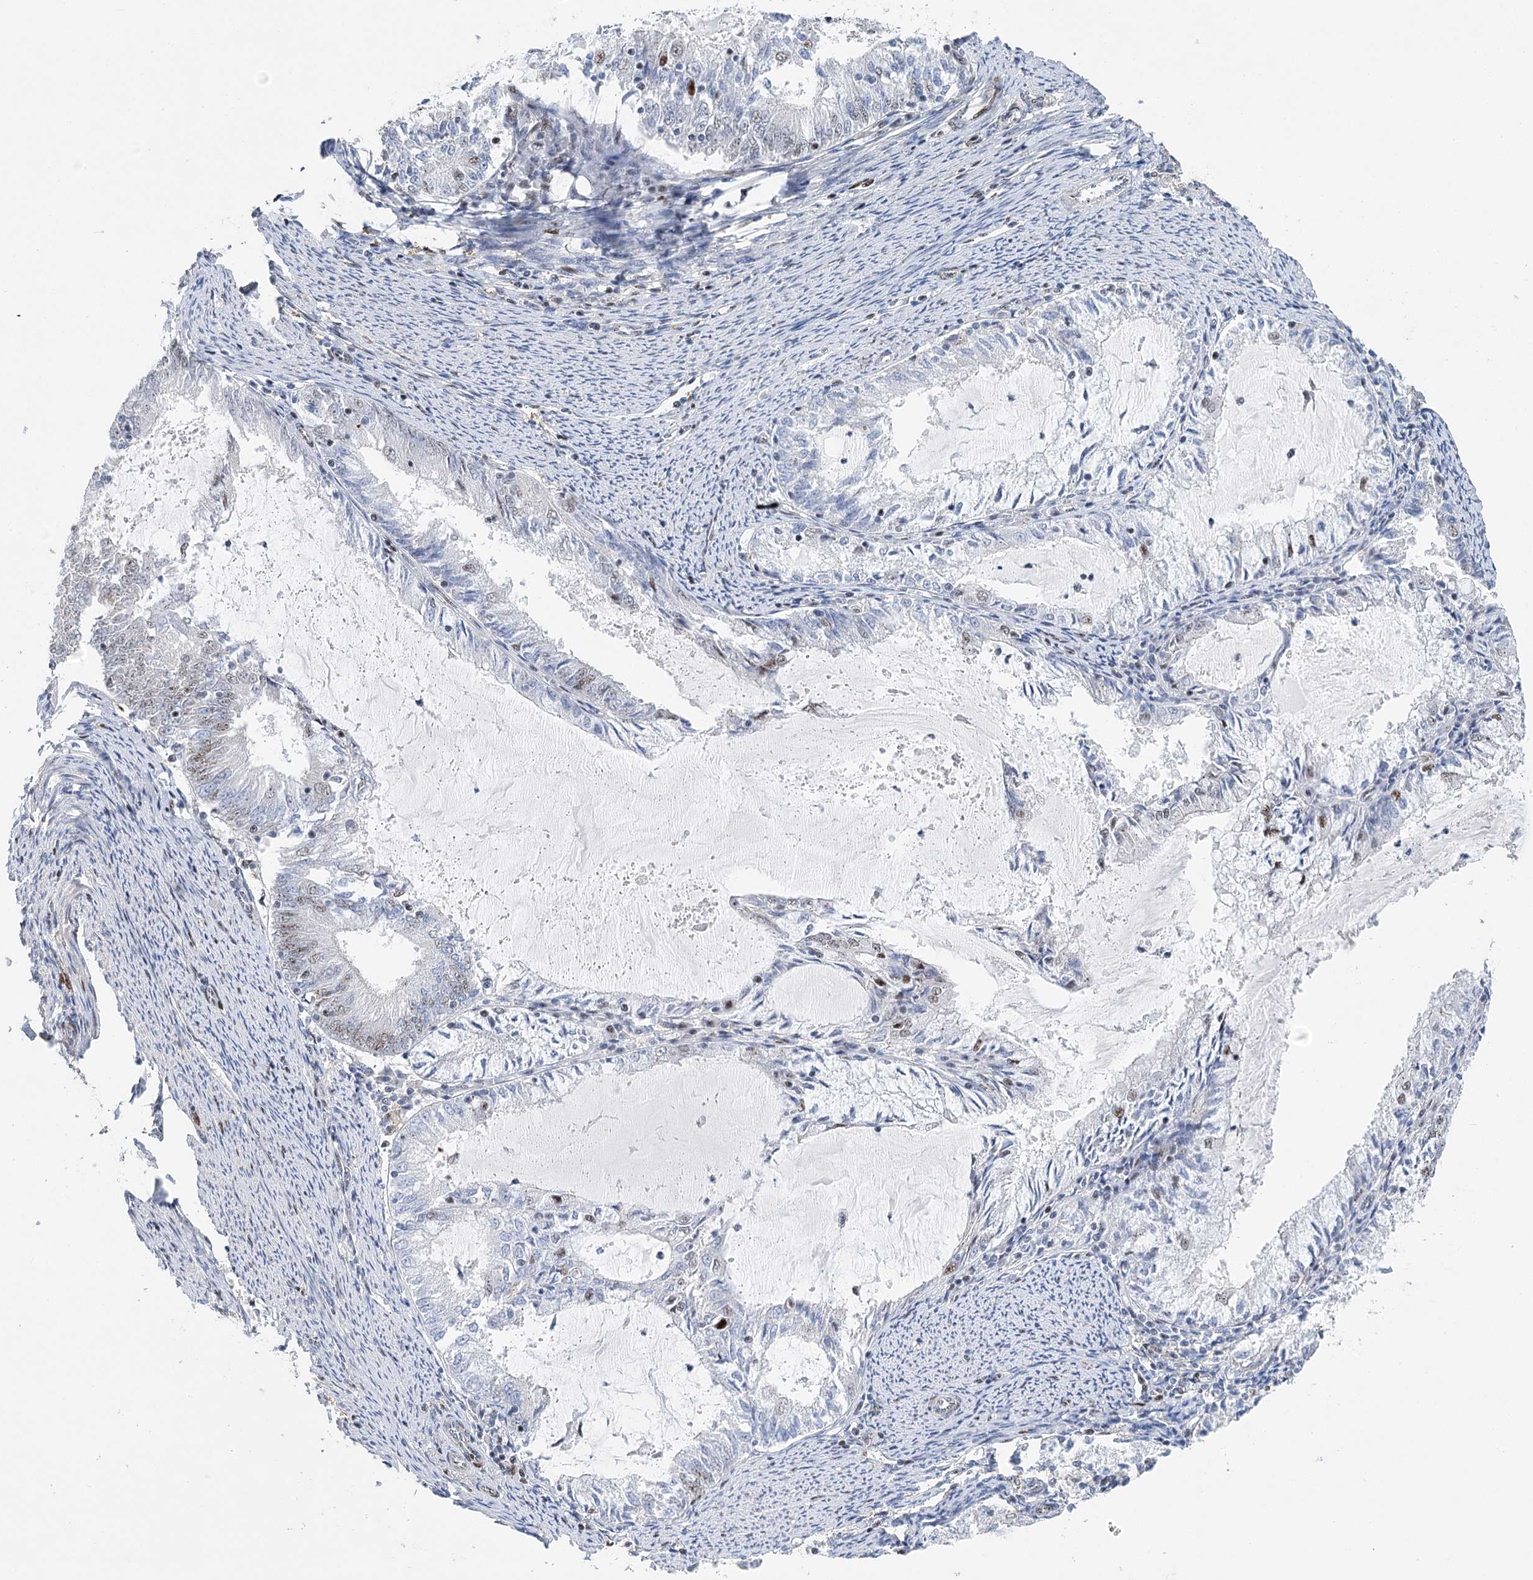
{"staining": {"intensity": "weak", "quantity": "25%-75%", "location": "nuclear"}, "tissue": "endometrial cancer", "cell_type": "Tumor cells", "image_type": "cancer", "snomed": [{"axis": "morphology", "description": "Adenocarcinoma, NOS"}, {"axis": "topography", "description": "Endometrium"}], "caption": "Weak nuclear staining for a protein is seen in about 25%-75% of tumor cells of adenocarcinoma (endometrial) using immunohistochemistry.", "gene": "CAMTA1", "patient": {"sex": "female", "age": 57}}